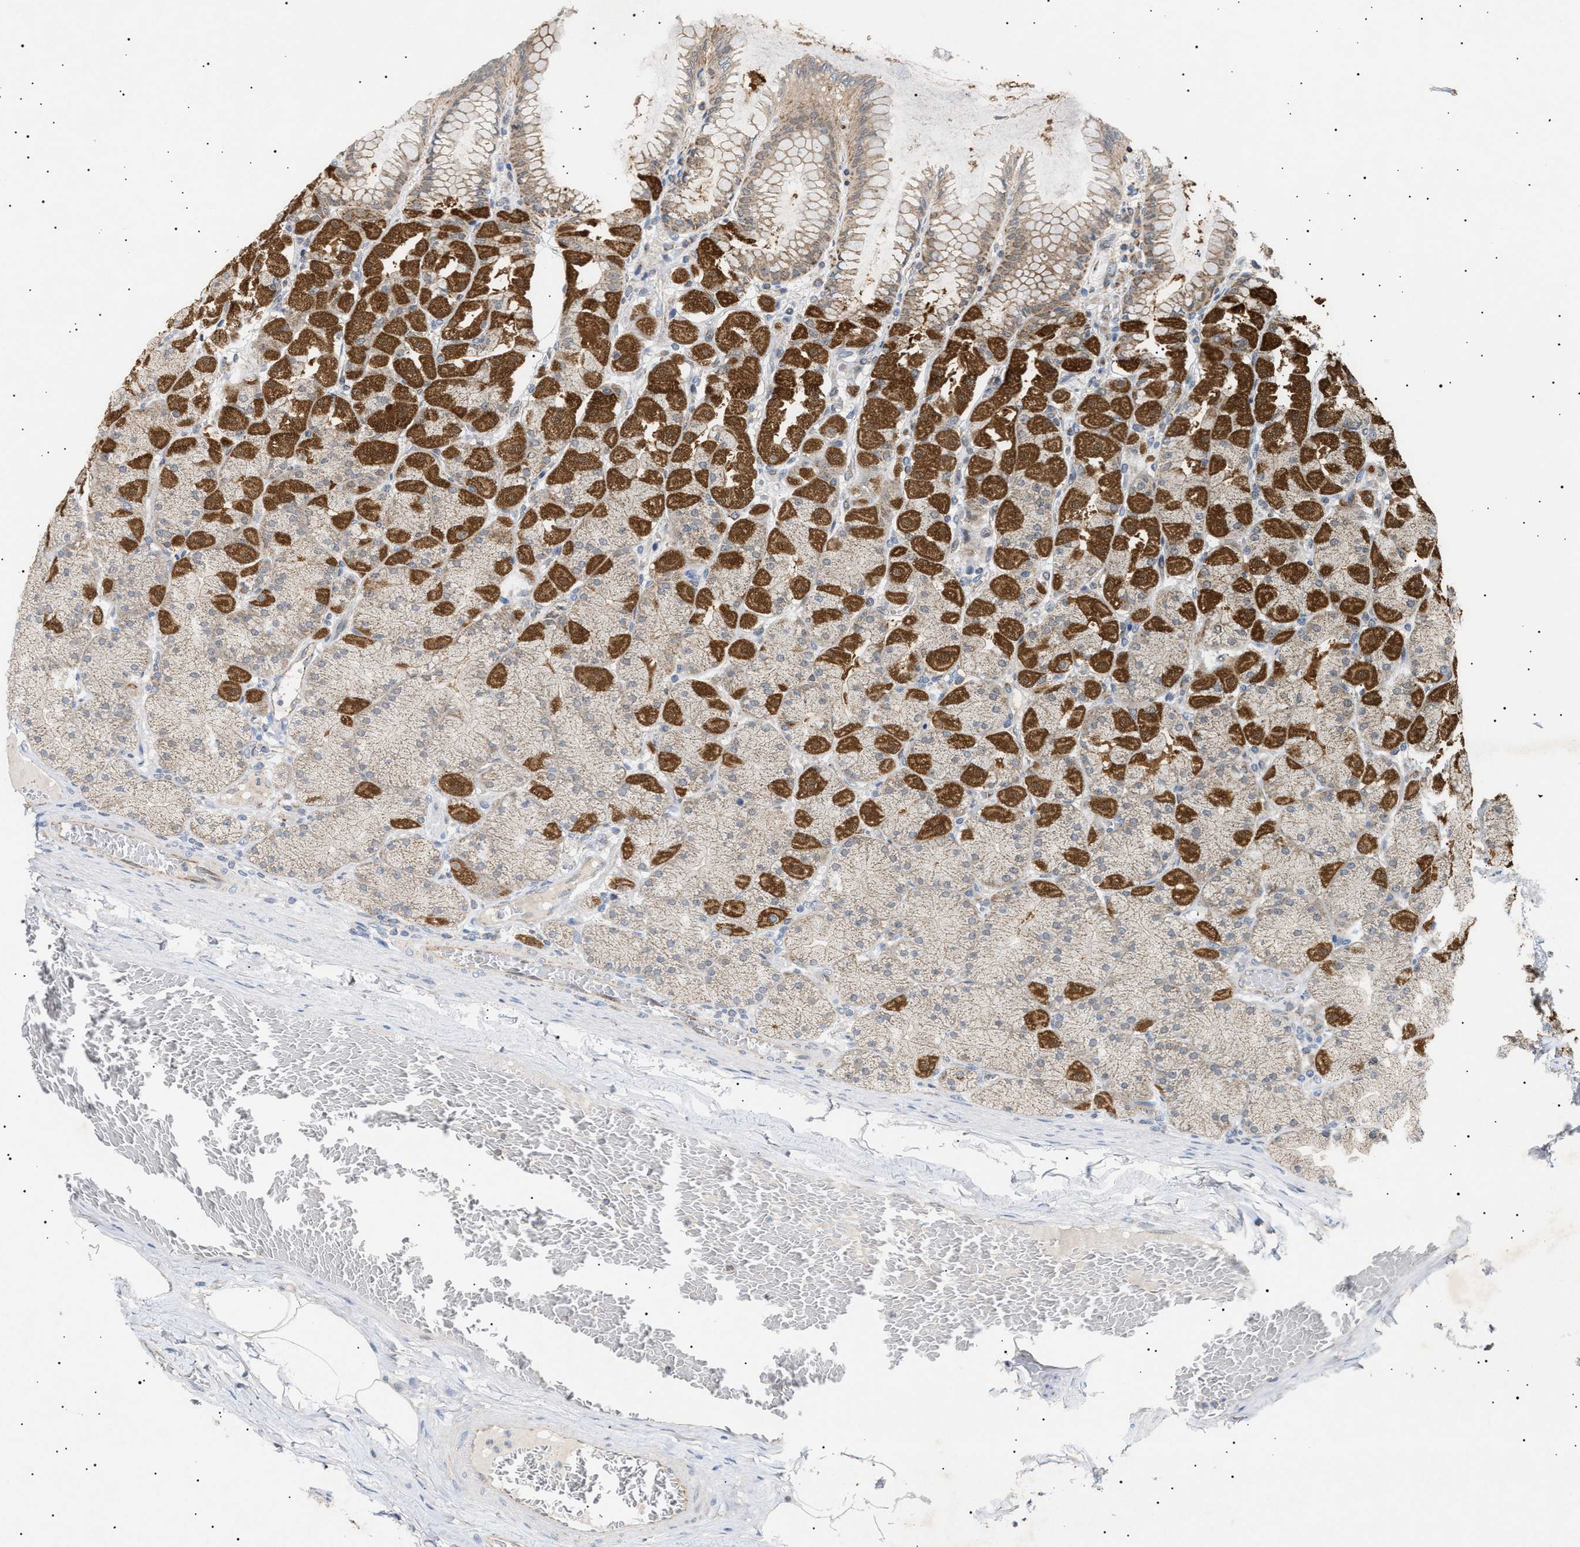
{"staining": {"intensity": "strong", "quantity": "25%-75%", "location": "cytoplasmic/membranous"}, "tissue": "stomach", "cell_type": "Glandular cells", "image_type": "normal", "snomed": [{"axis": "morphology", "description": "Normal tissue, NOS"}, {"axis": "topography", "description": "Stomach, upper"}], "caption": "Strong cytoplasmic/membranous protein expression is appreciated in about 25%-75% of glandular cells in stomach.", "gene": "SIRT5", "patient": {"sex": "female", "age": 56}}